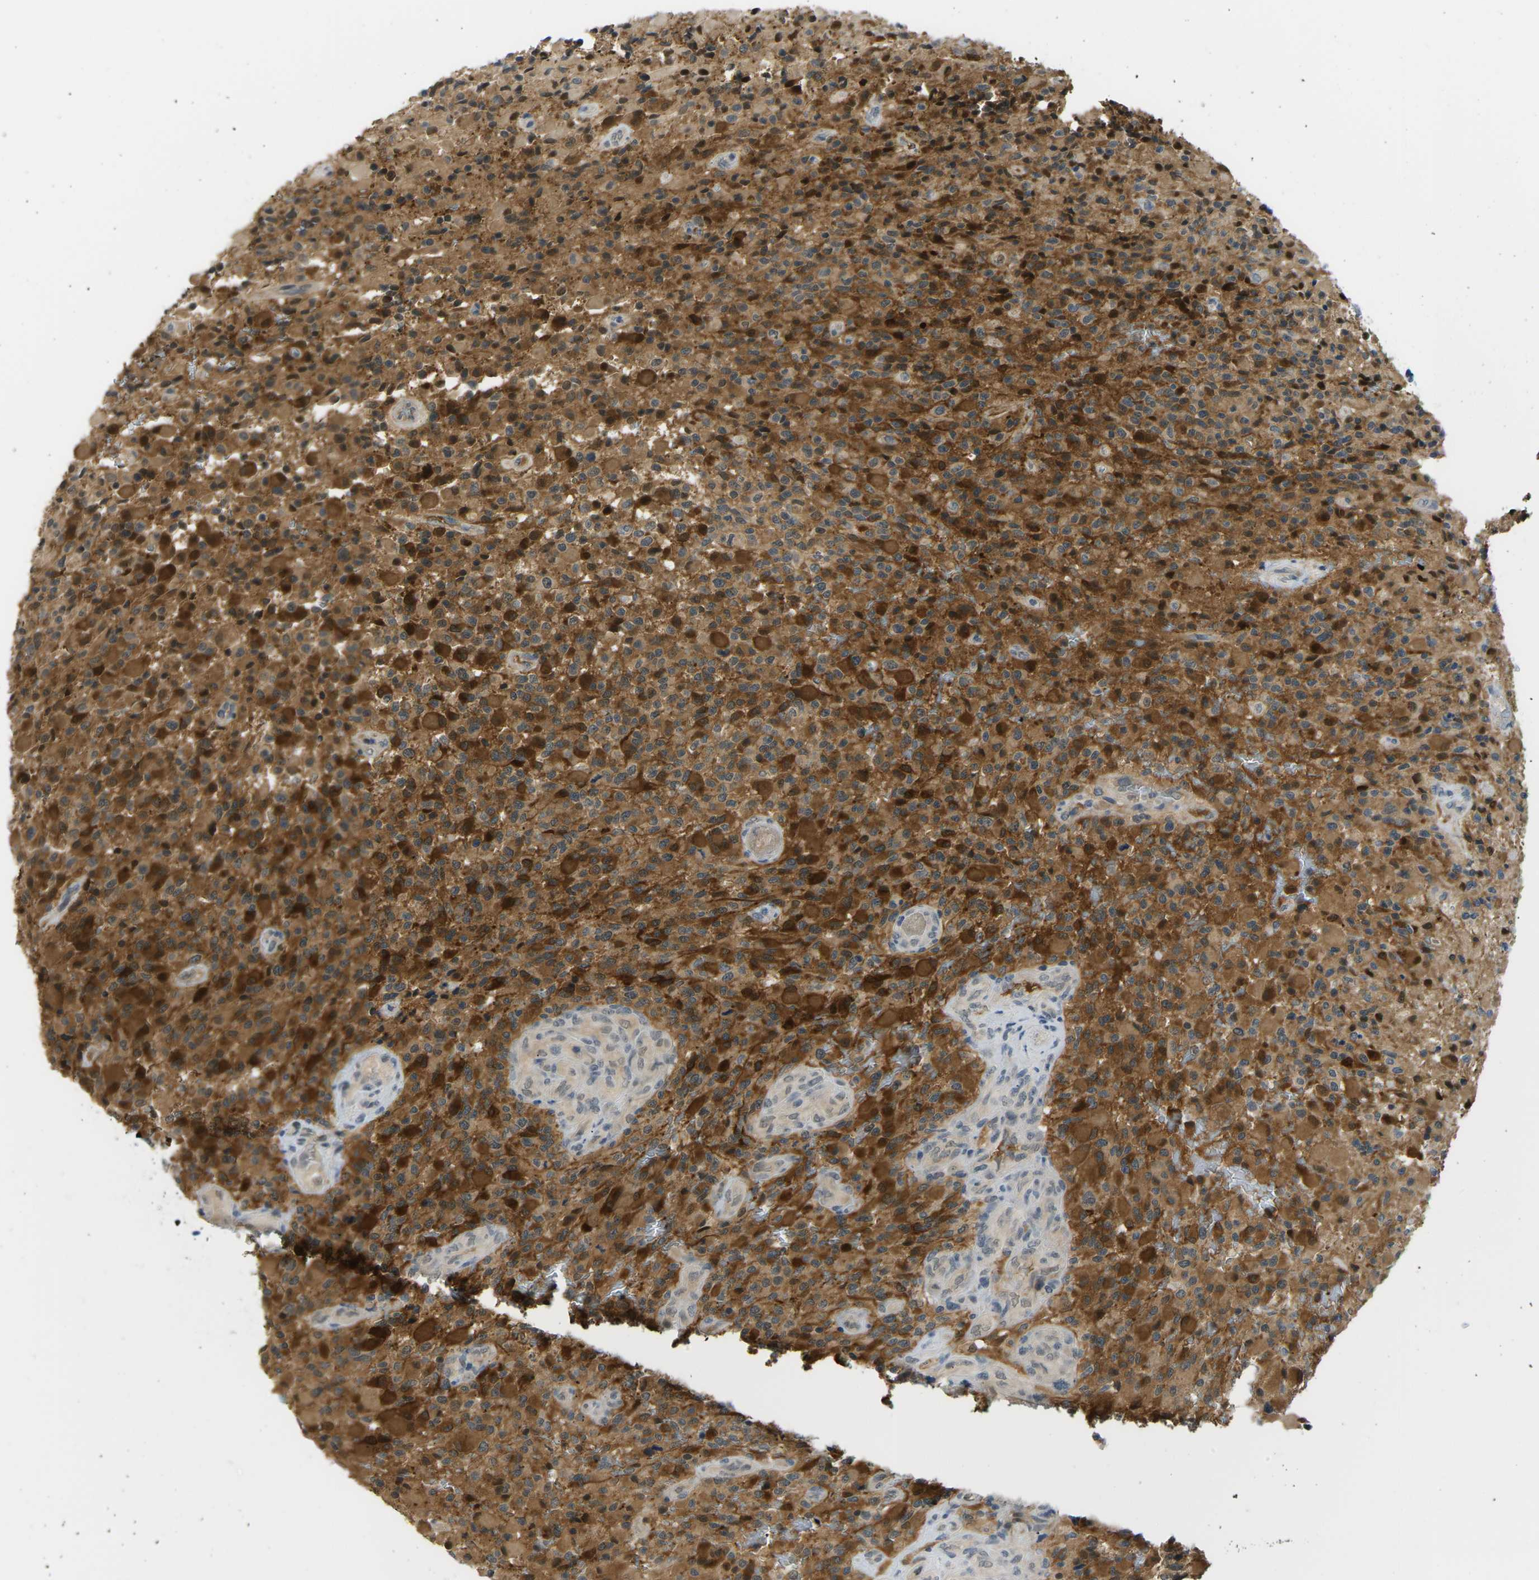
{"staining": {"intensity": "strong", "quantity": ">75%", "location": "cytoplasmic/membranous"}, "tissue": "glioma", "cell_type": "Tumor cells", "image_type": "cancer", "snomed": [{"axis": "morphology", "description": "Glioma, malignant, High grade"}, {"axis": "topography", "description": "Brain"}], "caption": "Immunohistochemical staining of malignant high-grade glioma shows strong cytoplasmic/membranous protein staining in approximately >75% of tumor cells. (DAB (3,3'-diaminobenzidine) = brown stain, brightfield microscopy at high magnification).", "gene": "PSAT1", "patient": {"sex": "male", "age": 71}}